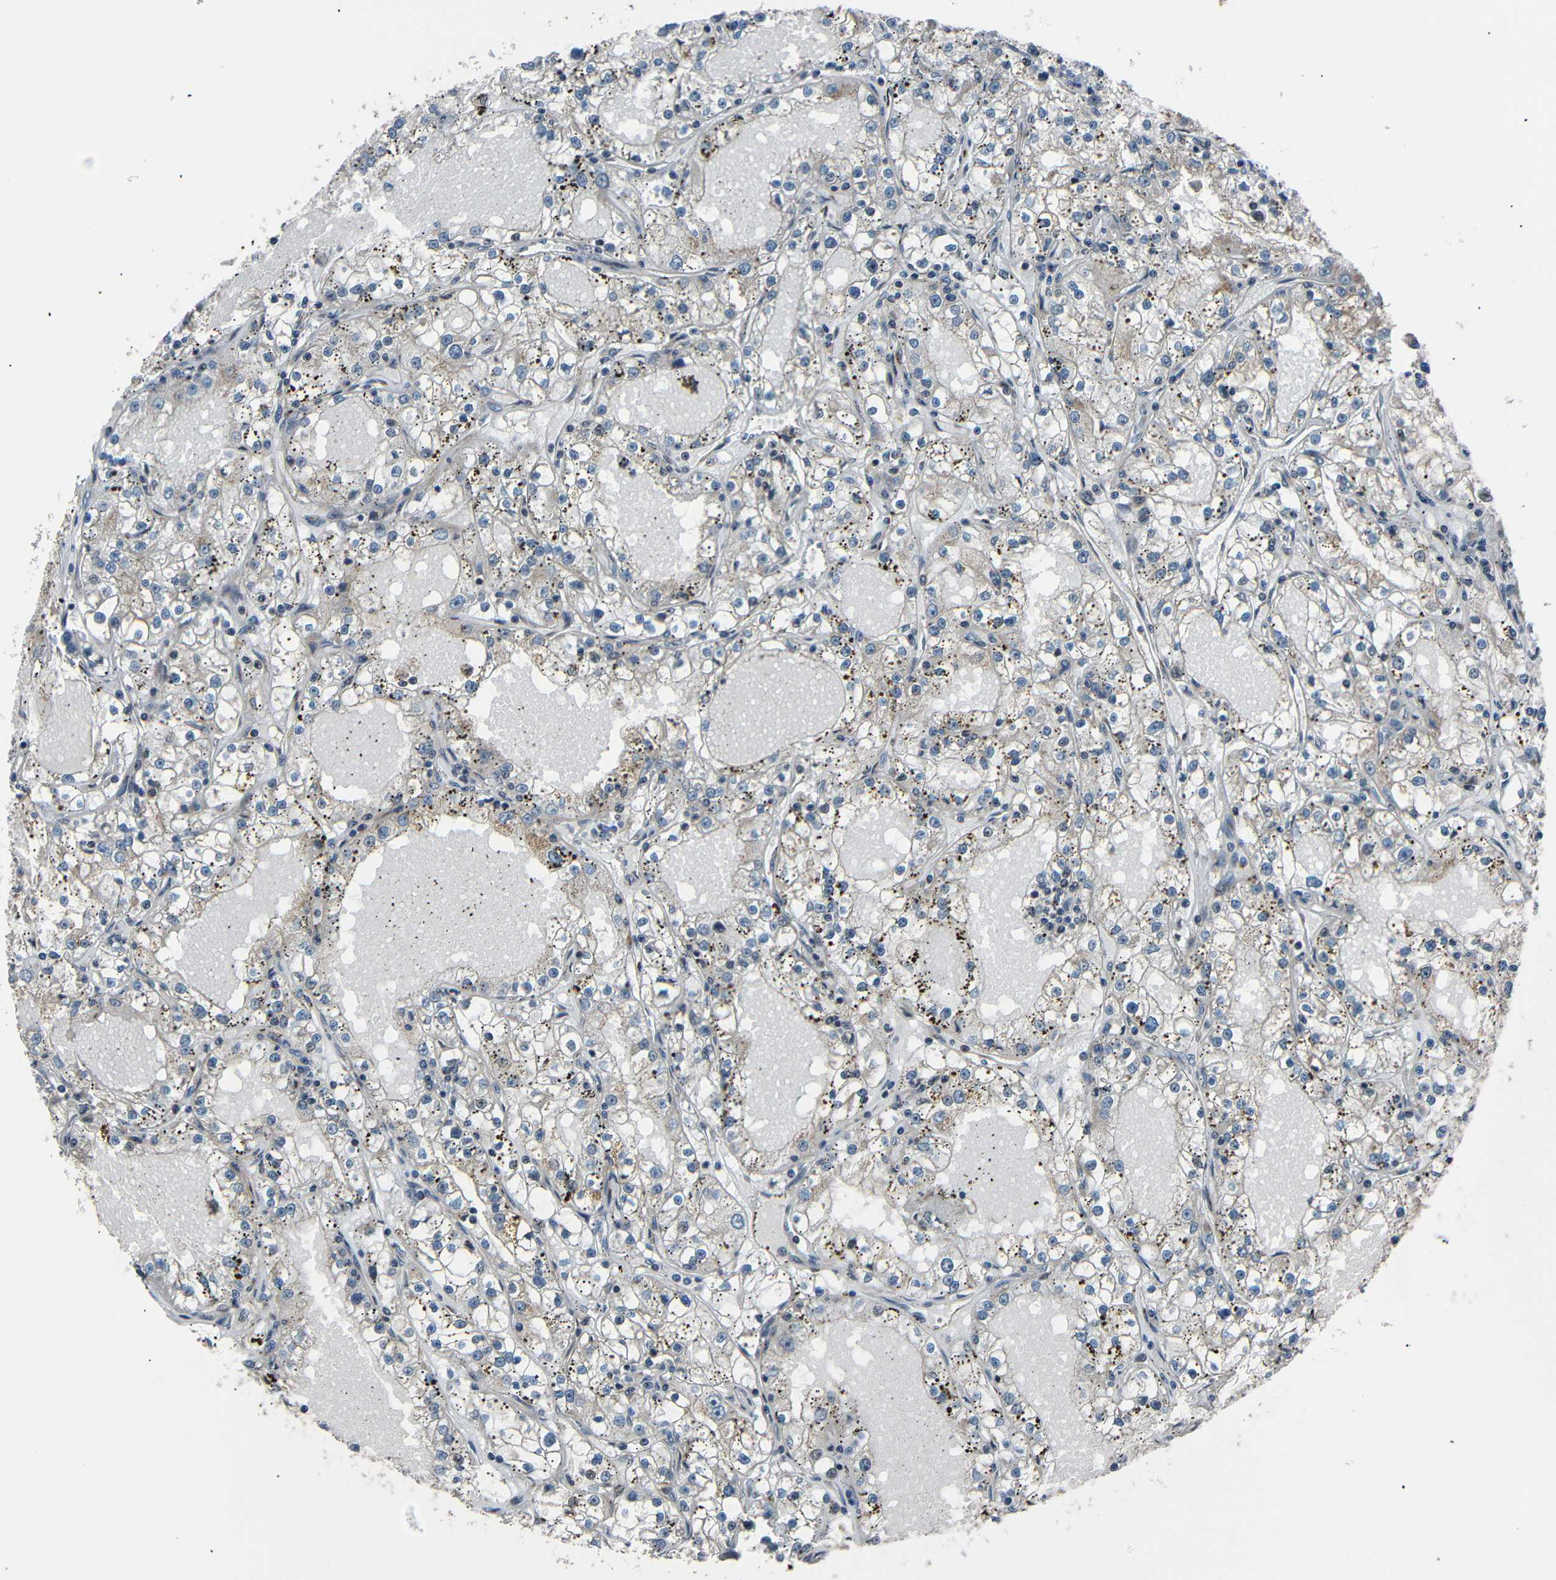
{"staining": {"intensity": "negative", "quantity": "none", "location": "none"}, "tissue": "renal cancer", "cell_type": "Tumor cells", "image_type": "cancer", "snomed": [{"axis": "morphology", "description": "Adenocarcinoma, NOS"}, {"axis": "topography", "description": "Kidney"}], "caption": "A micrograph of human renal adenocarcinoma is negative for staining in tumor cells.", "gene": "AKAP9", "patient": {"sex": "male", "age": 56}}